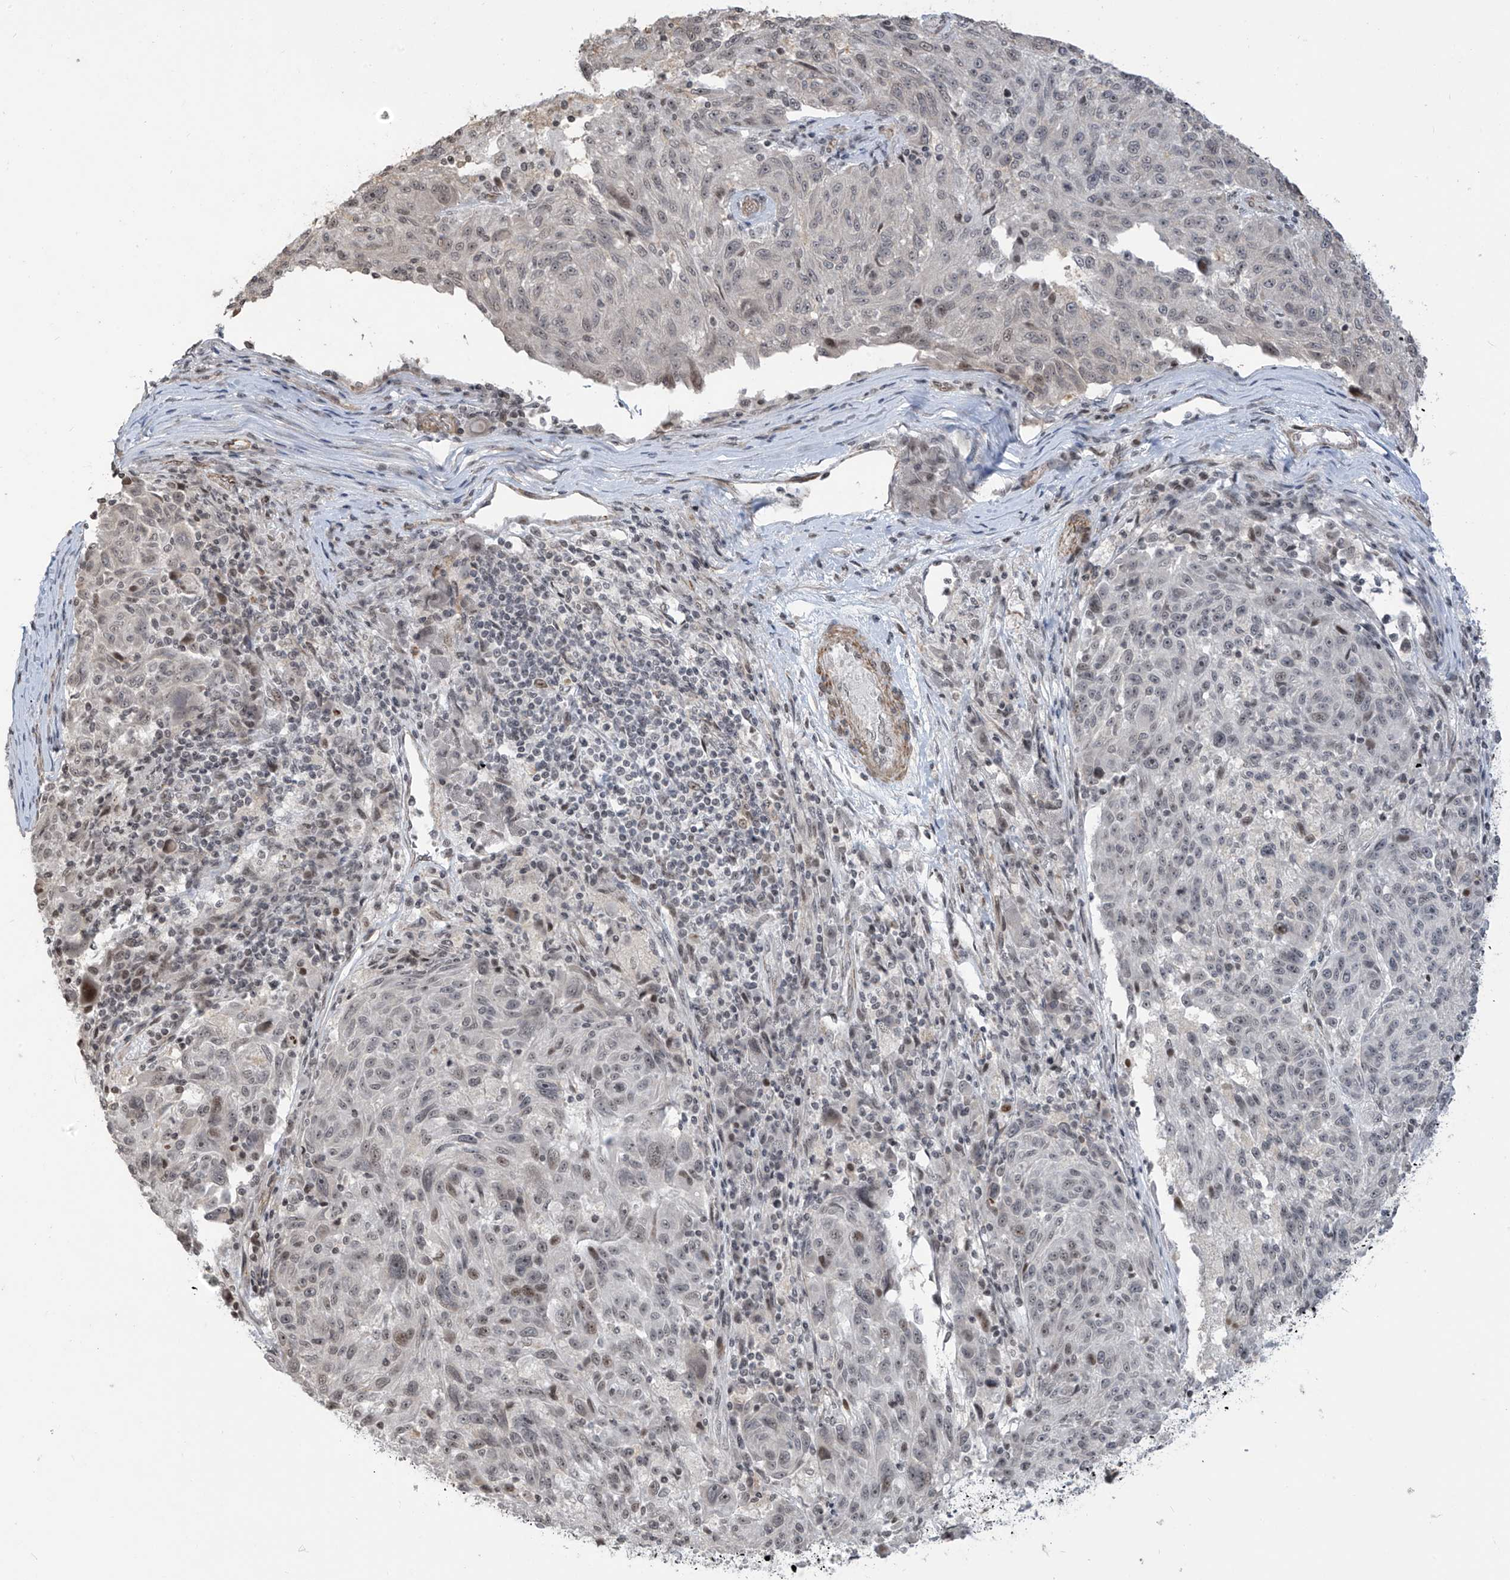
{"staining": {"intensity": "weak", "quantity": "<25%", "location": "nuclear"}, "tissue": "melanoma", "cell_type": "Tumor cells", "image_type": "cancer", "snomed": [{"axis": "morphology", "description": "Malignant melanoma, NOS"}, {"axis": "topography", "description": "Skin"}], "caption": "A high-resolution histopathology image shows IHC staining of malignant melanoma, which demonstrates no significant positivity in tumor cells. The staining was performed using DAB to visualize the protein expression in brown, while the nuclei were stained in blue with hematoxylin (Magnification: 20x).", "gene": "METAP1D", "patient": {"sex": "male", "age": 53}}